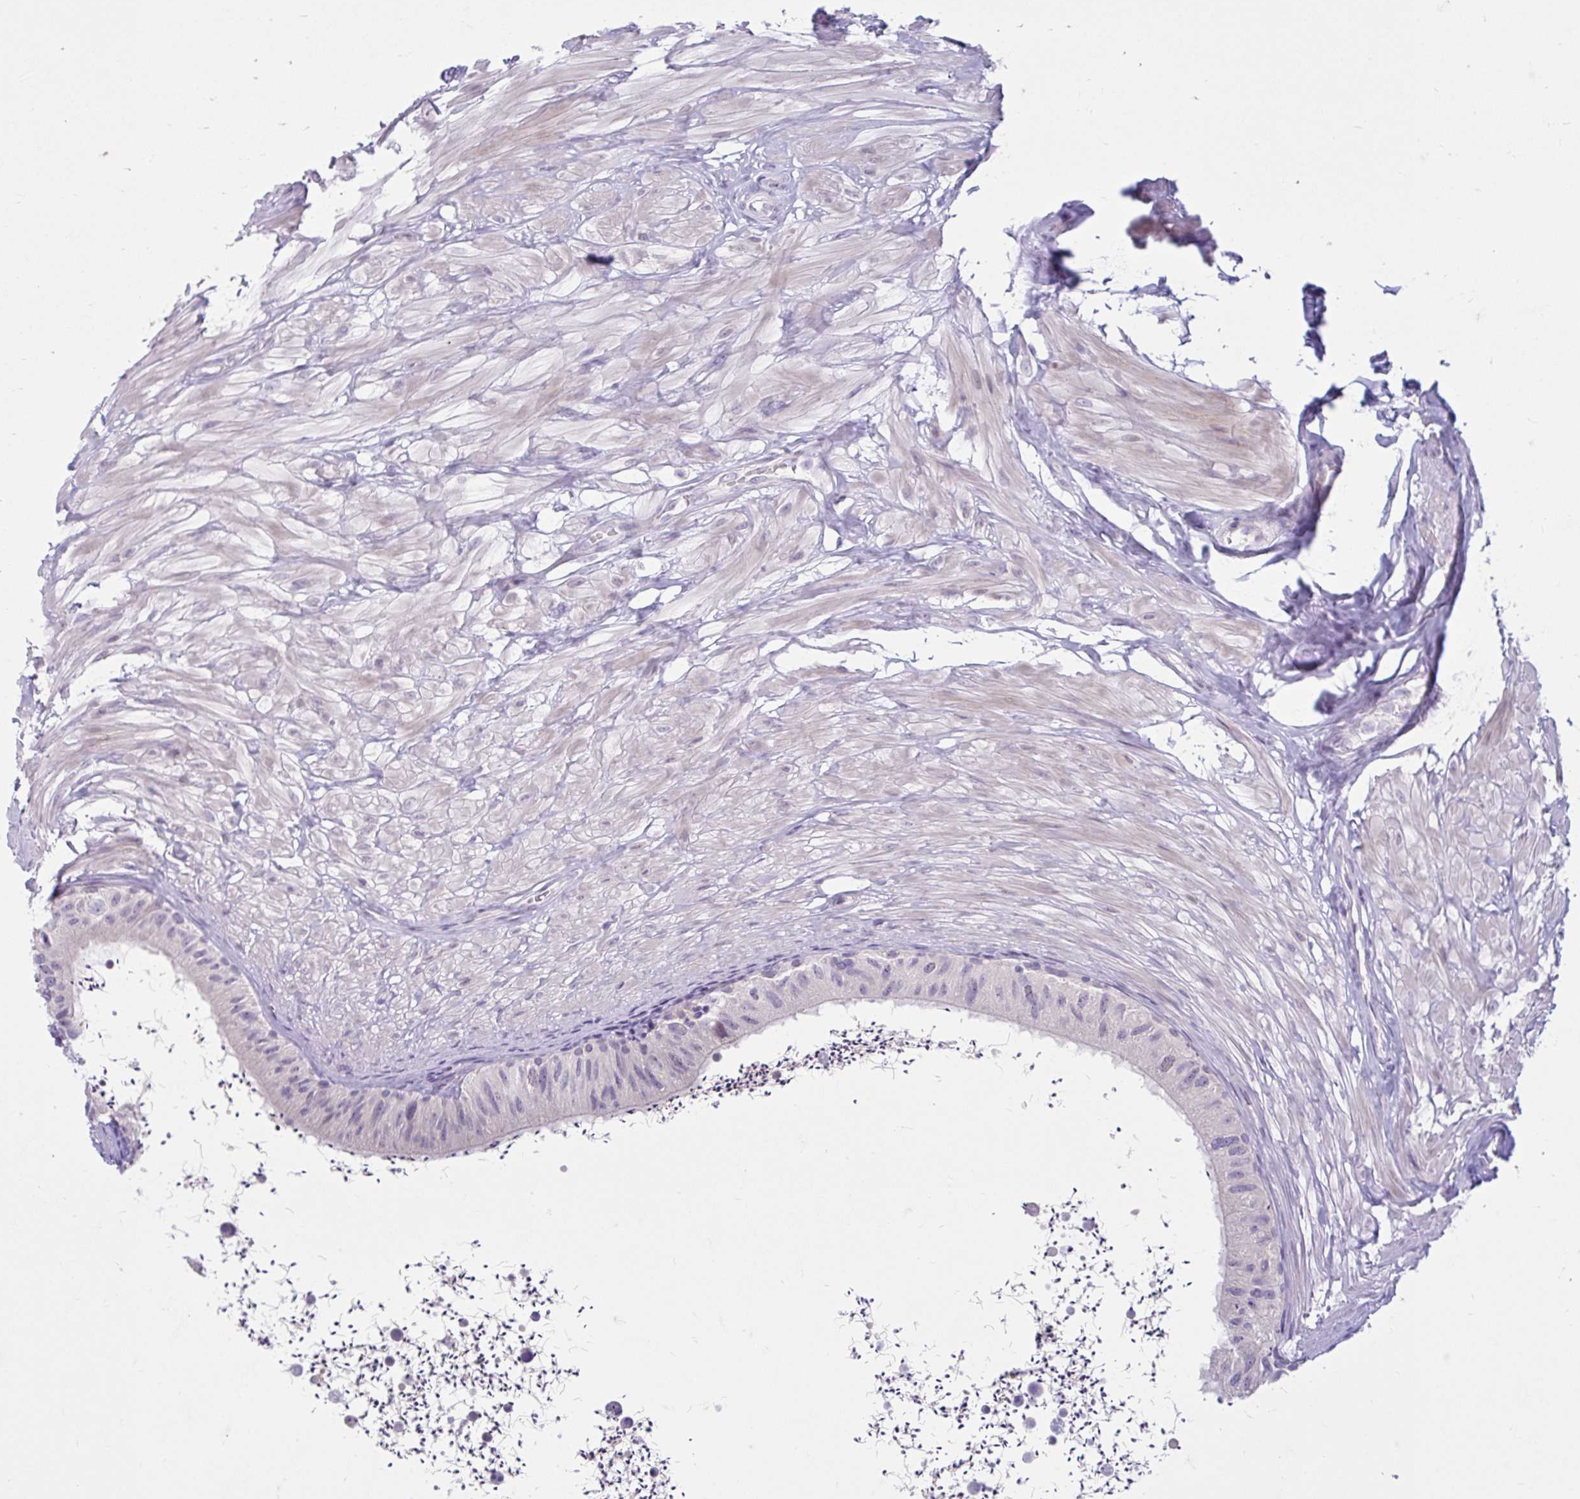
{"staining": {"intensity": "negative", "quantity": "none", "location": "none"}, "tissue": "epididymis", "cell_type": "Glandular cells", "image_type": "normal", "snomed": [{"axis": "morphology", "description": "Normal tissue, NOS"}, {"axis": "topography", "description": "Epididymis"}, {"axis": "topography", "description": "Peripheral nerve tissue"}], "caption": "This is an IHC histopathology image of unremarkable human epididymis. There is no expression in glandular cells.", "gene": "FAM153A", "patient": {"sex": "male", "age": 32}}